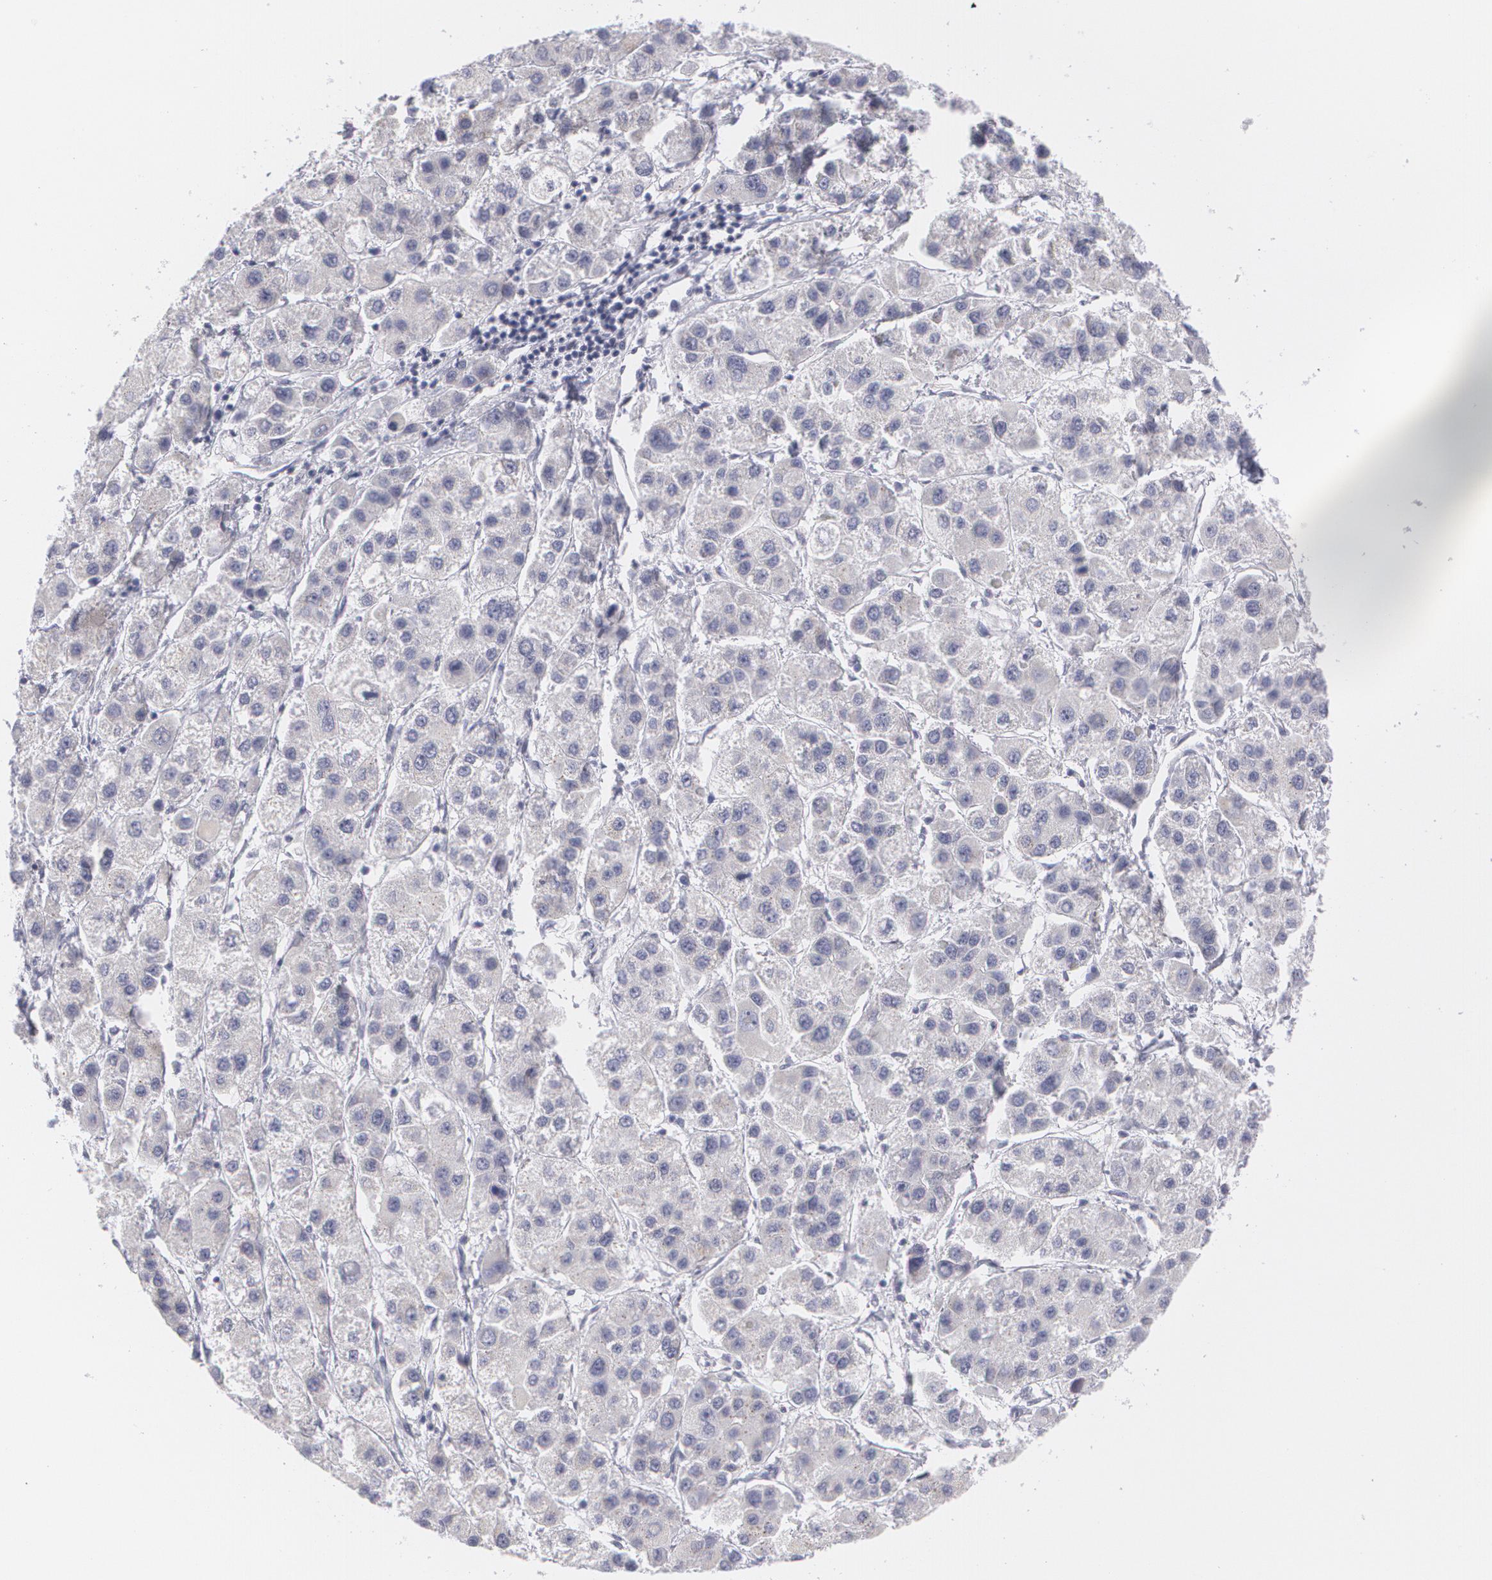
{"staining": {"intensity": "negative", "quantity": "none", "location": "none"}, "tissue": "liver cancer", "cell_type": "Tumor cells", "image_type": "cancer", "snomed": [{"axis": "morphology", "description": "Carcinoma, Hepatocellular, NOS"}, {"axis": "topography", "description": "Liver"}], "caption": "A histopathology image of hepatocellular carcinoma (liver) stained for a protein displays no brown staining in tumor cells. The staining was performed using DAB to visualize the protein expression in brown, while the nuclei were stained in blue with hematoxylin (Magnification: 20x).", "gene": "MBNL3", "patient": {"sex": "female", "age": 85}}